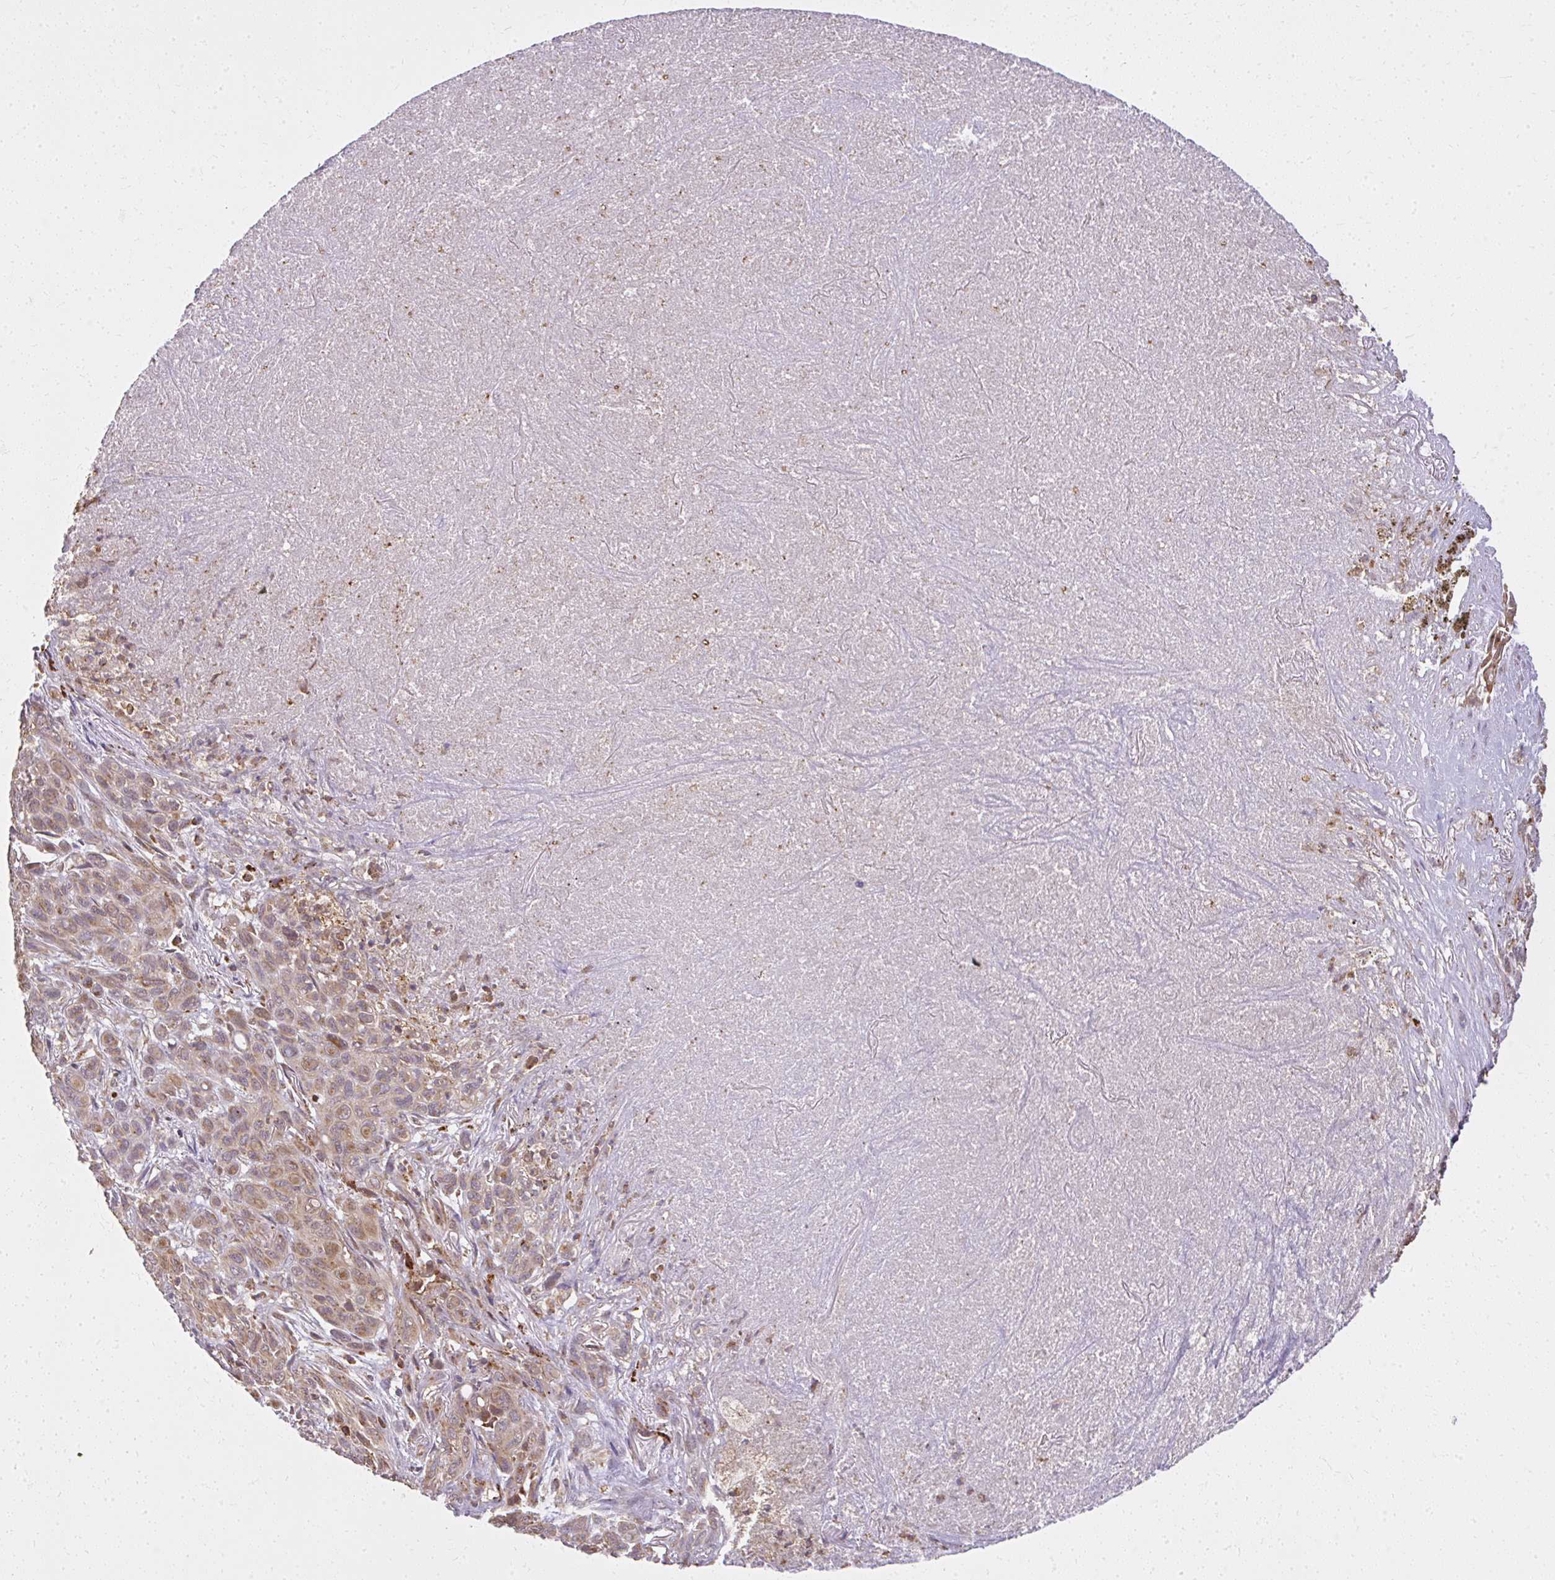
{"staining": {"intensity": "weak", "quantity": ">75%", "location": "cytoplasmic/membranous"}, "tissue": "melanoma", "cell_type": "Tumor cells", "image_type": "cancer", "snomed": [{"axis": "morphology", "description": "Malignant melanoma, Metastatic site"}, {"axis": "topography", "description": "Lung"}], "caption": "A histopathology image of malignant melanoma (metastatic site) stained for a protein displays weak cytoplasmic/membranous brown staining in tumor cells. (Stains: DAB (3,3'-diaminobenzidine) in brown, nuclei in blue, Microscopy: brightfield microscopy at high magnification).", "gene": "GNS", "patient": {"sex": "male", "age": 48}}